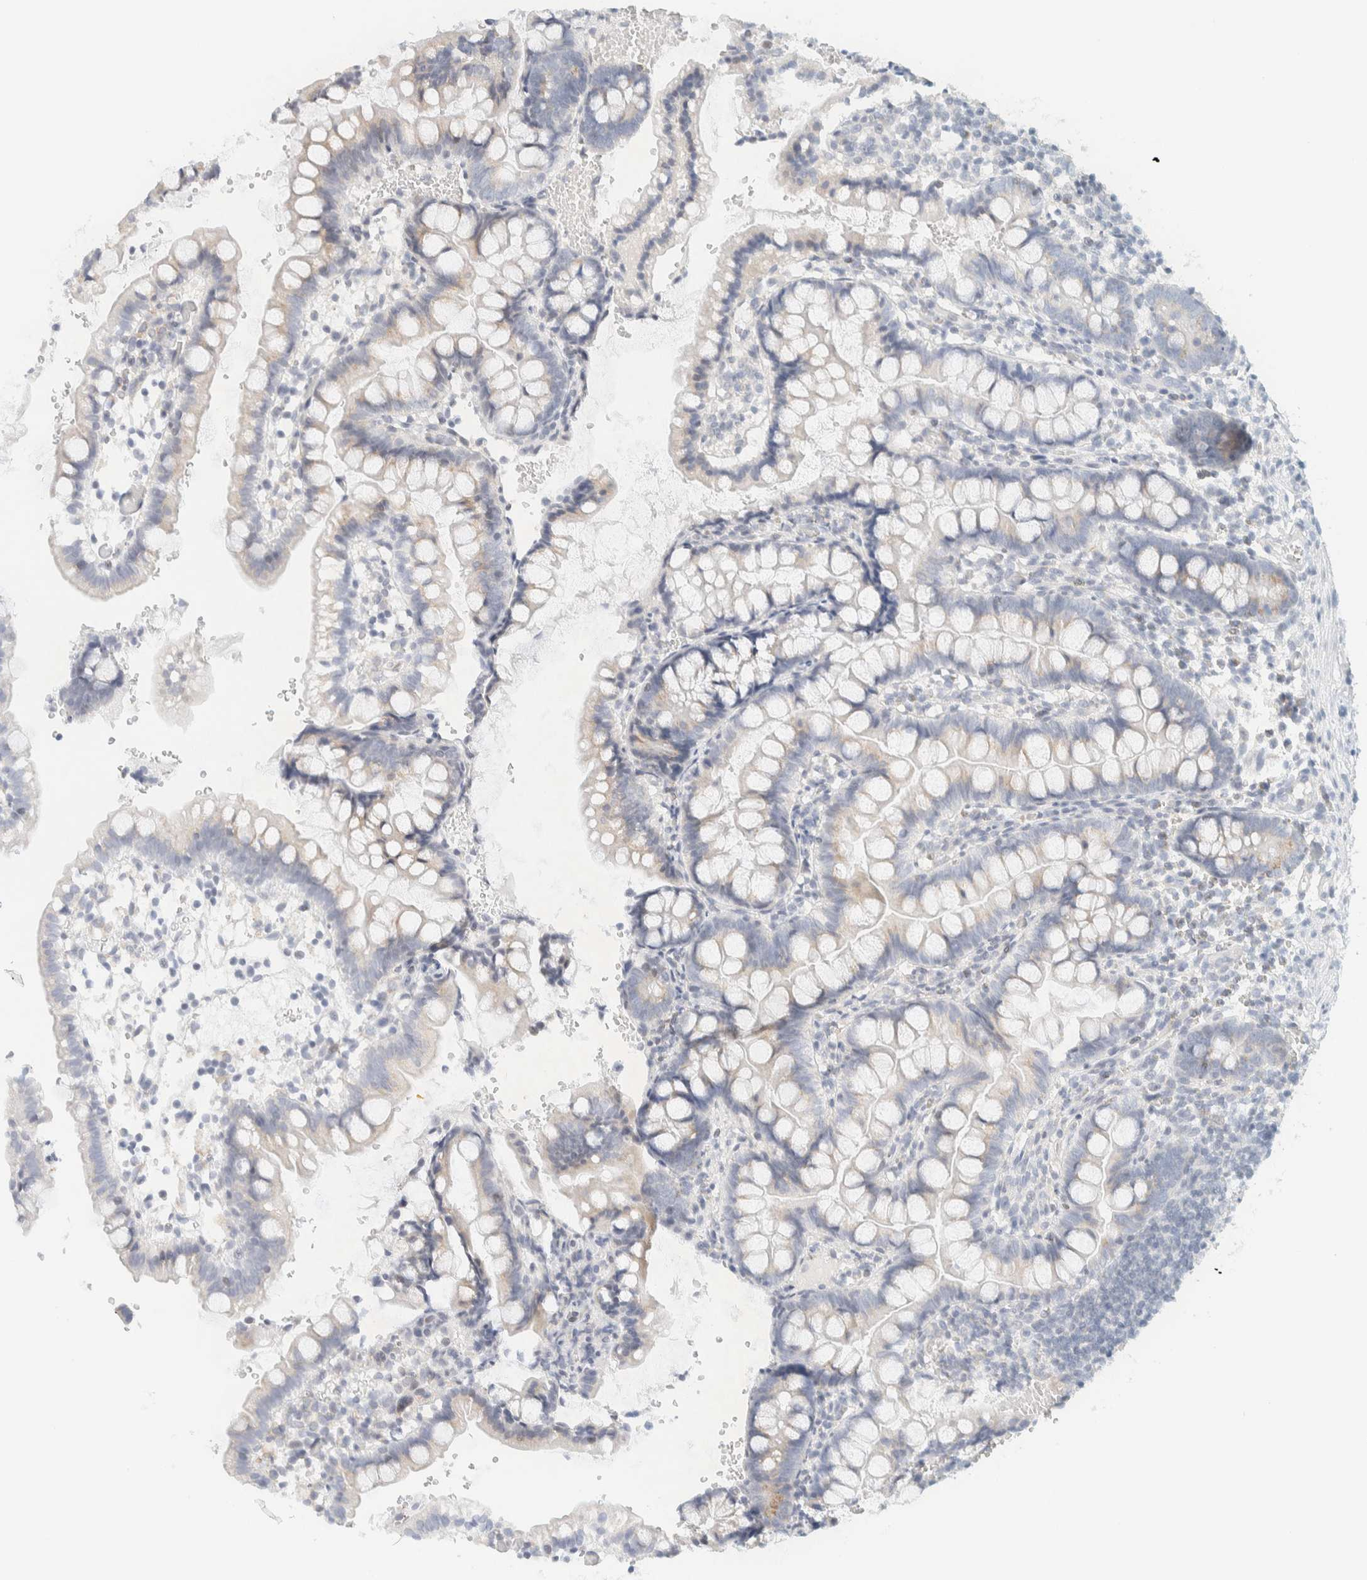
{"staining": {"intensity": "weak", "quantity": "25%-75%", "location": "cytoplasmic/membranous"}, "tissue": "small intestine", "cell_type": "Glandular cells", "image_type": "normal", "snomed": [{"axis": "morphology", "description": "Normal tissue, NOS"}, {"axis": "morphology", "description": "Developmental malformation"}, {"axis": "topography", "description": "Small intestine"}], "caption": "Protein positivity by immunohistochemistry demonstrates weak cytoplasmic/membranous positivity in about 25%-75% of glandular cells in normal small intestine.", "gene": "SPNS3", "patient": {"sex": "male"}}